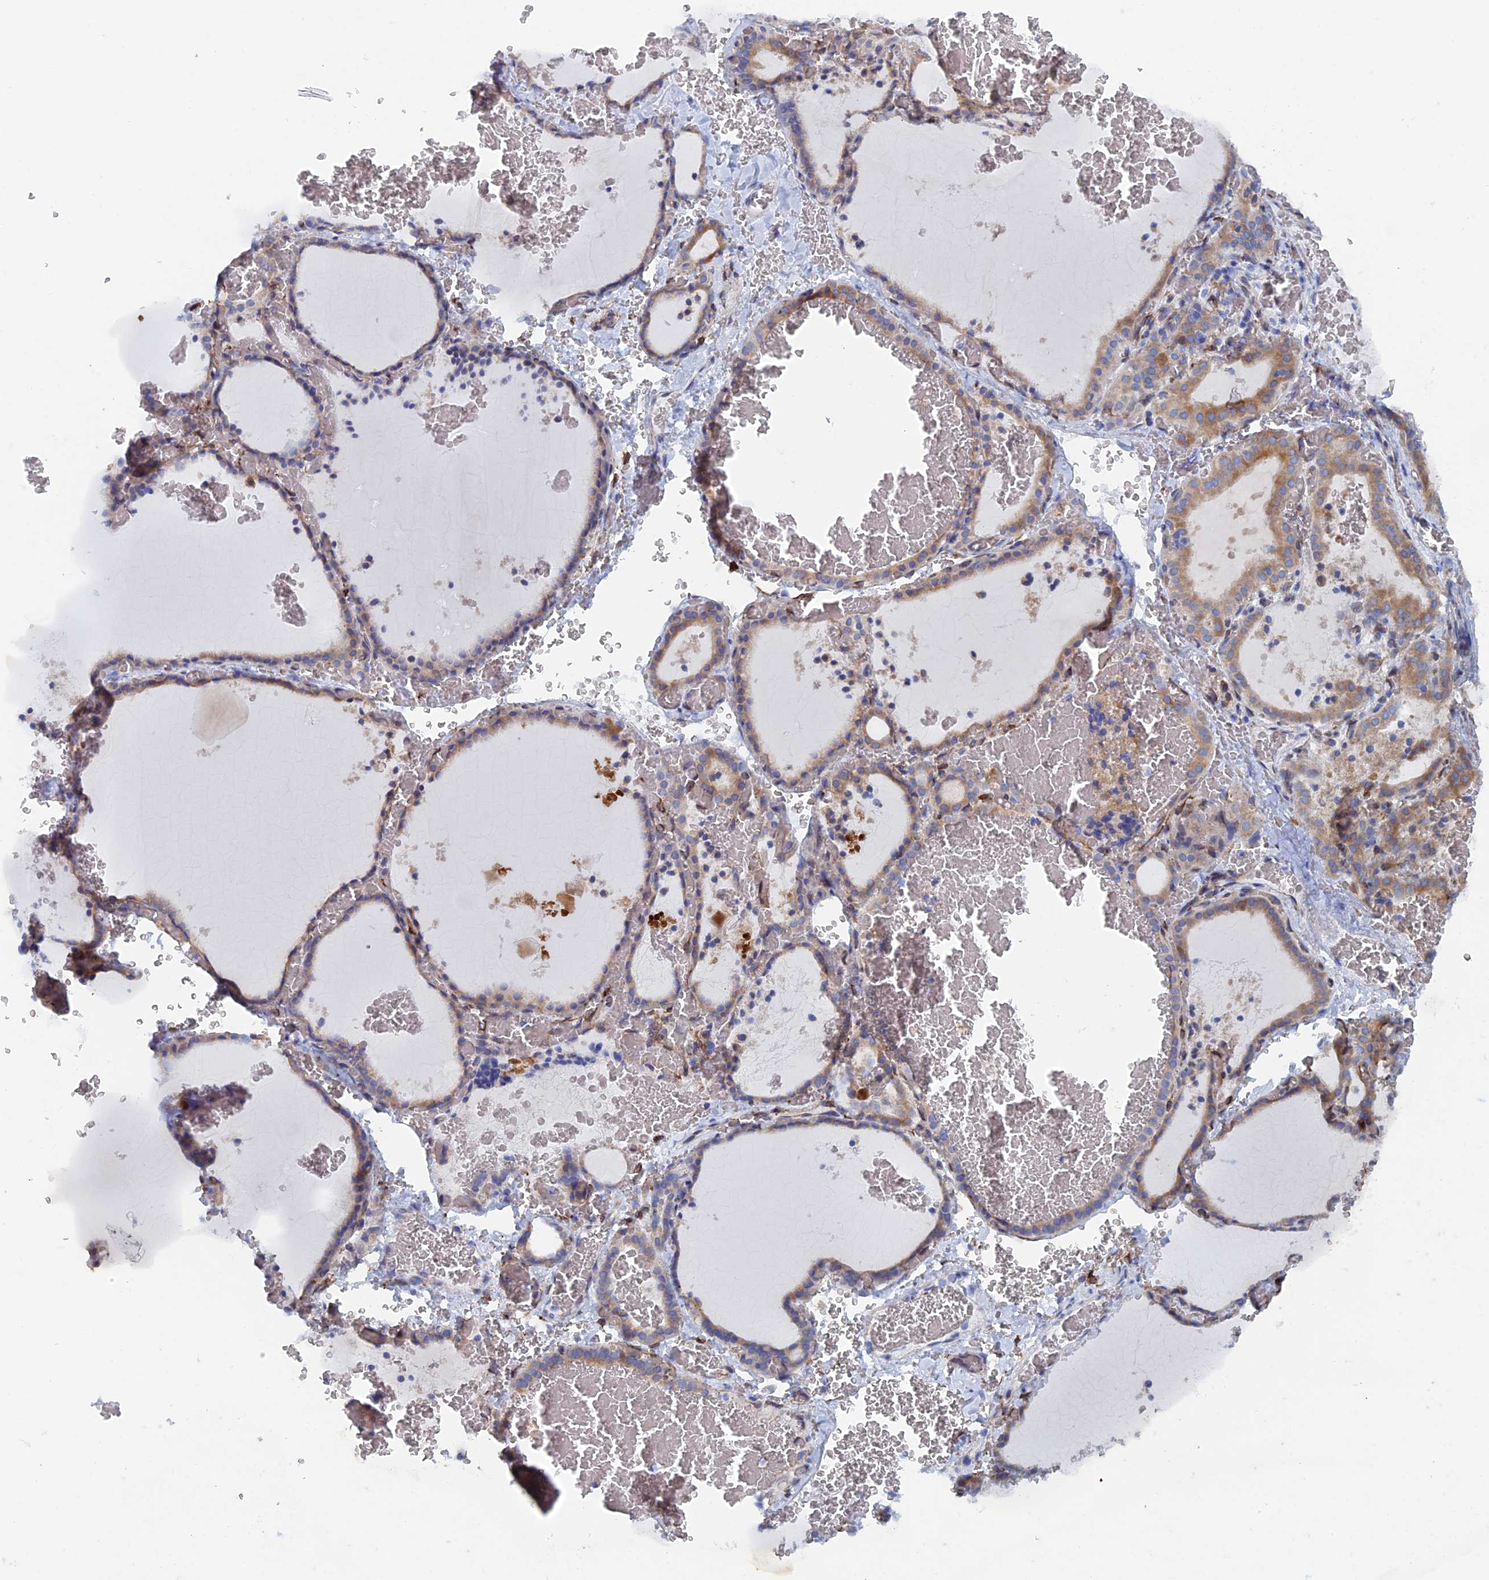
{"staining": {"intensity": "moderate", "quantity": "25%-75%", "location": "cytoplasmic/membranous"}, "tissue": "thyroid gland", "cell_type": "Glandular cells", "image_type": "normal", "snomed": [{"axis": "morphology", "description": "Normal tissue, NOS"}, {"axis": "topography", "description": "Thyroid gland"}], "caption": "Immunohistochemical staining of benign thyroid gland exhibits medium levels of moderate cytoplasmic/membranous staining in approximately 25%-75% of glandular cells.", "gene": "COG7", "patient": {"sex": "female", "age": 39}}